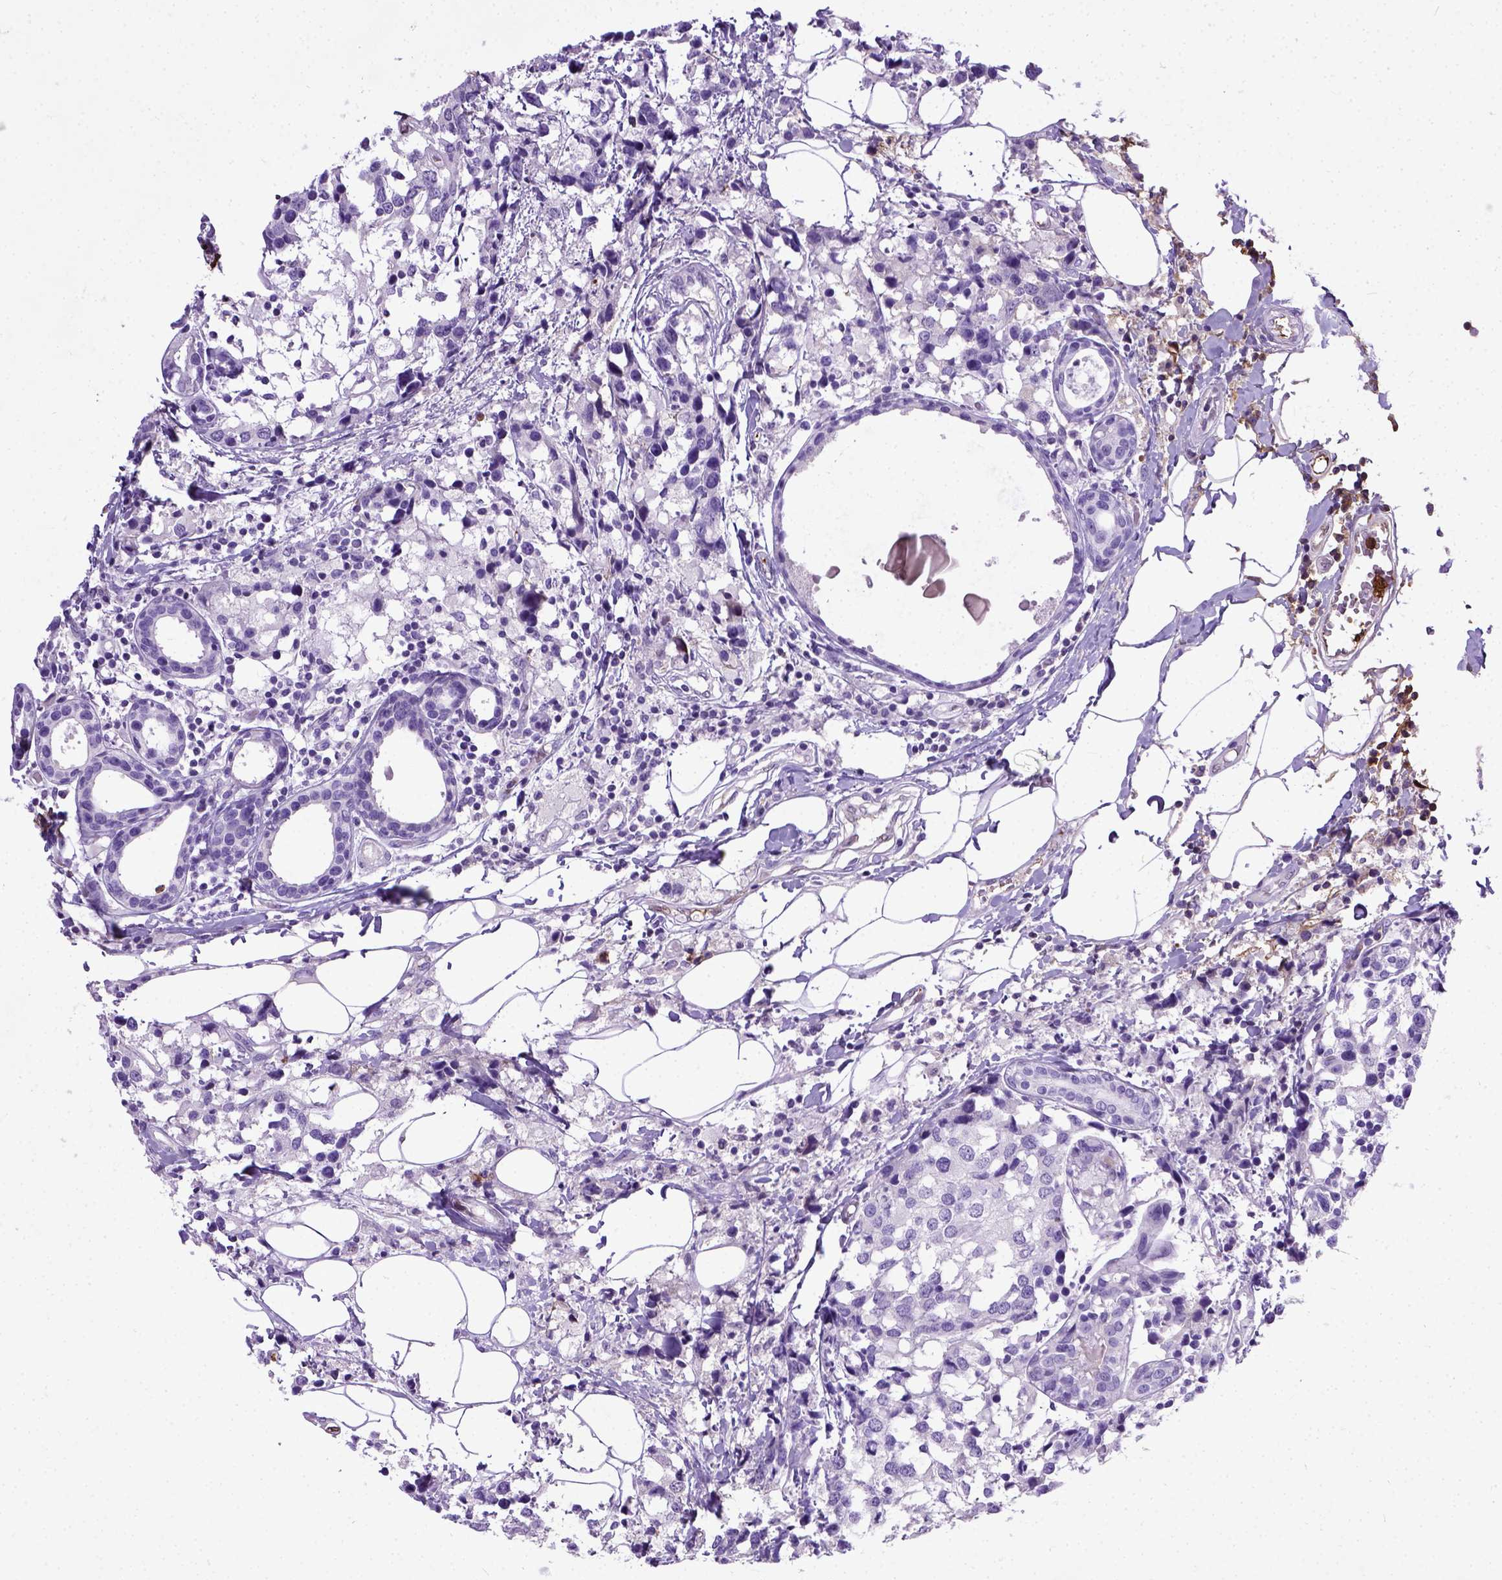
{"staining": {"intensity": "negative", "quantity": "none", "location": "none"}, "tissue": "breast cancer", "cell_type": "Tumor cells", "image_type": "cancer", "snomed": [{"axis": "morphology", "description": "Lobular carcinoma"}, {"axis": "topography", "description": "Breast"}], "caption": "IHC image of human breast cancer (lobular carcinoma) stained for a protein (brown), which shows no expression in tumor cells.", "gene": "ADAMTS8", "patient": {"sex": "female", "age": 59}}